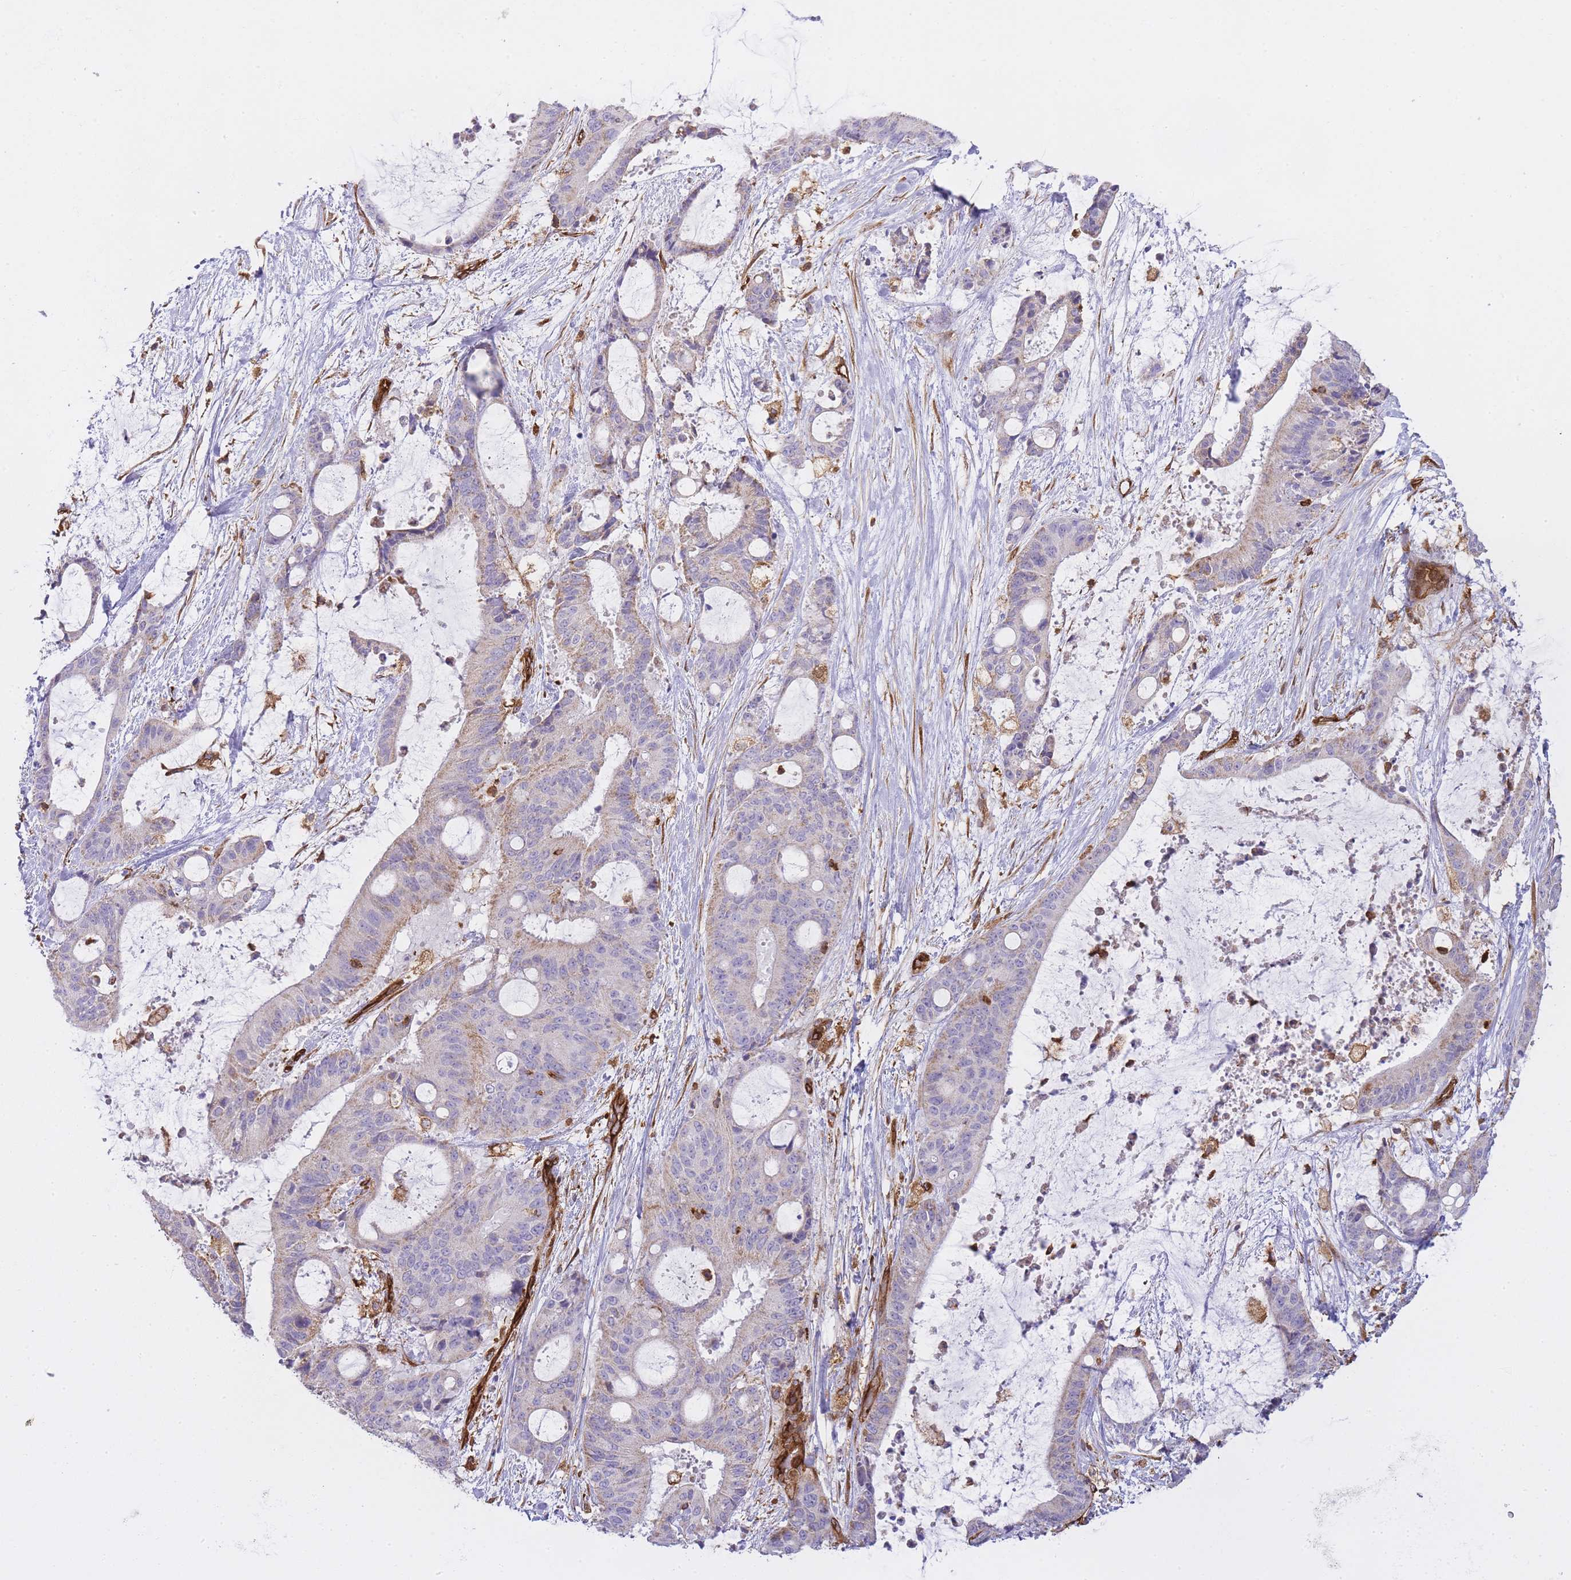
{"staining": {"intensity": "negative", "quantity": "none", "location": "none"}, "tissue": "liver cancer", "cell_type": "Tumor cells", "image_type": "cancer", "snomed": [{"axis": "morphology", "description": "Normal tissue, NOS"}, {"axis": "morphology", "description": "Cholangiocarcinoma"}, {"axis": "topography", "description": "Liver"}, {"axis": "topography", "description": "Peripheral nerve tissue"}], "caption": "The micrograph demonstrates no staining of tumor cells in liver cancer.", "gene": "MSN", "patient": {"sex": "female", "age": 73}}